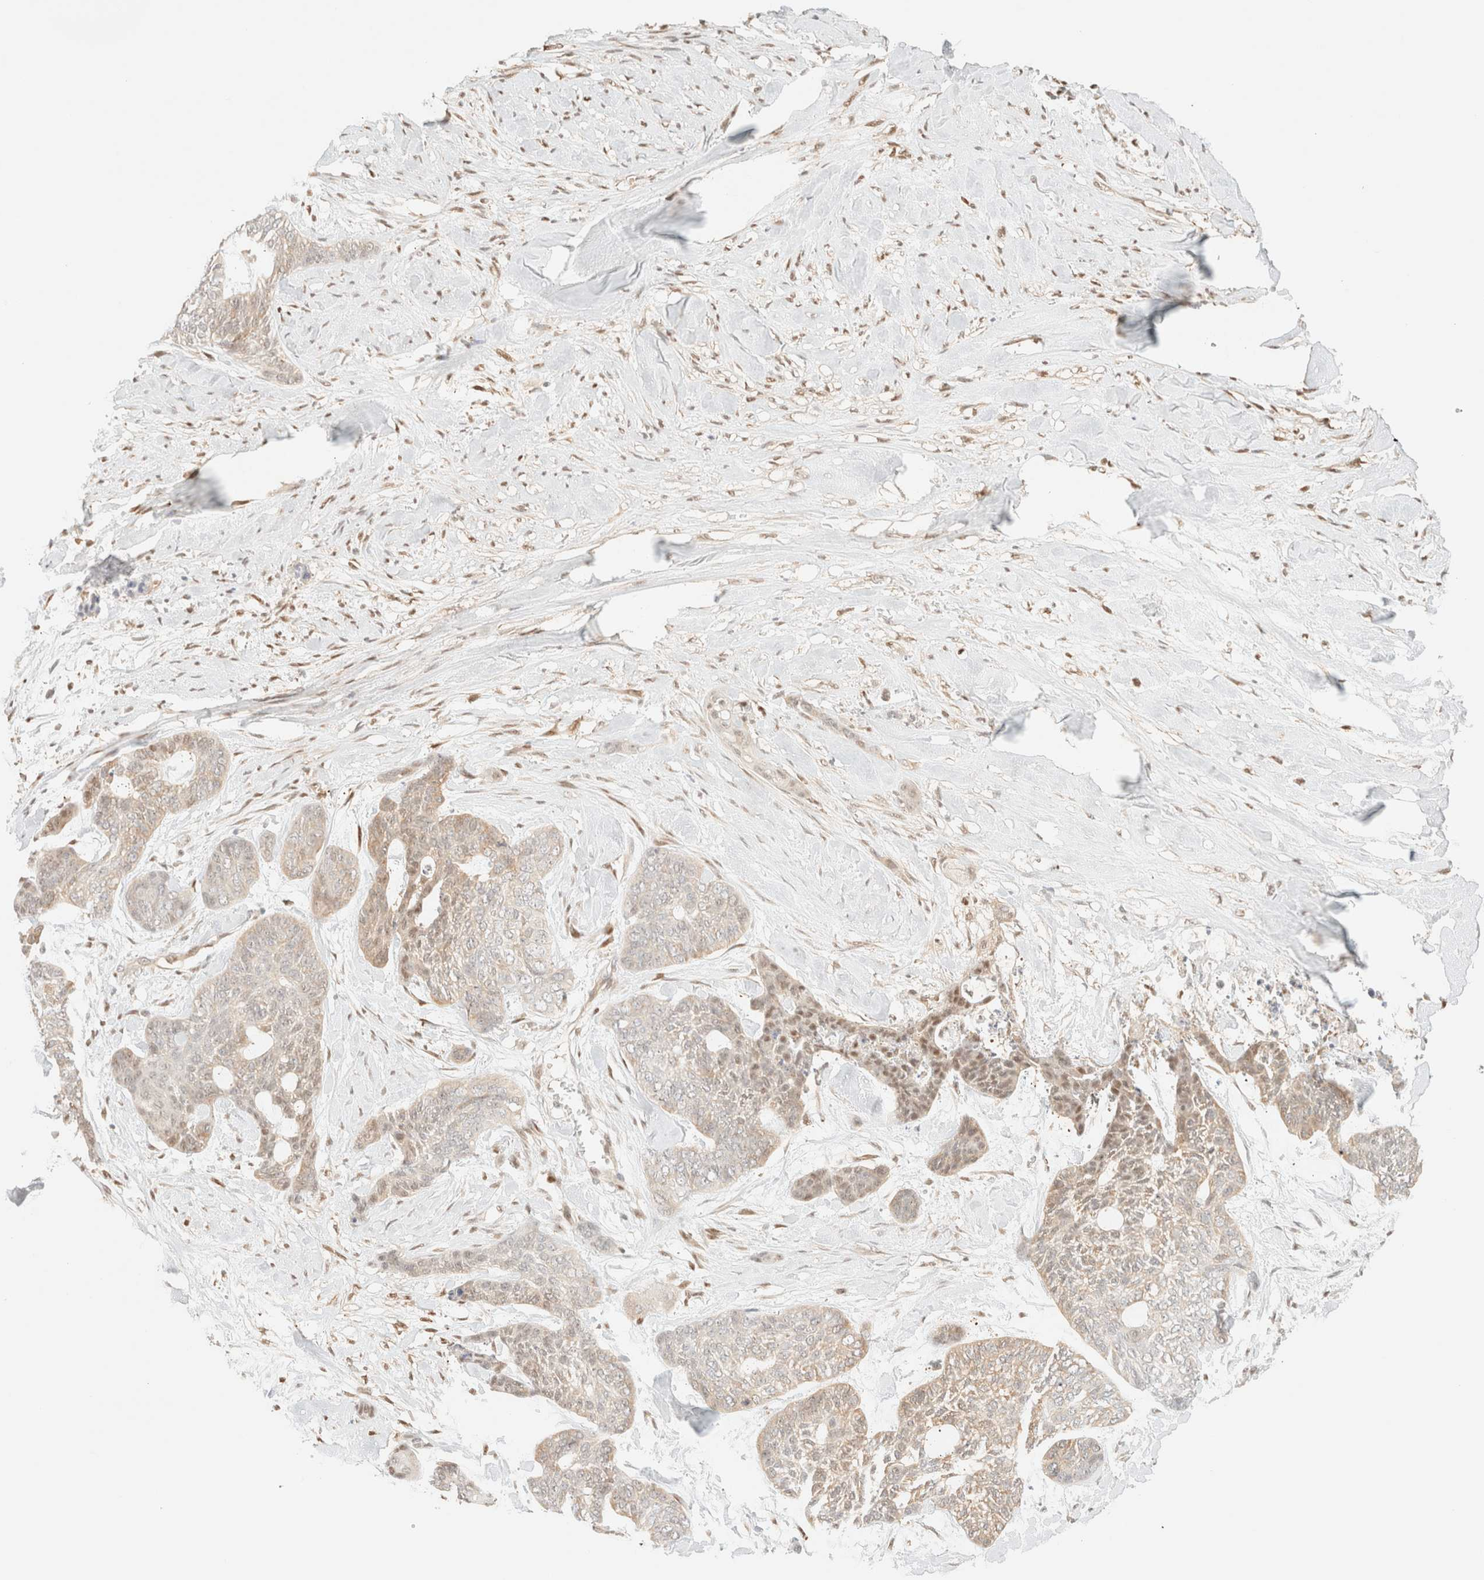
{"staining": {"intensity": "weak", "quantity": "25%-75%", "location": "cytoplasmic/membranous,nuclear"}, "tissue": "skin cancer", "cell_type": "Tumor cells", "image_type": "cancer", "snomed": [{"axis": "morphology", "description": "Basal cell carcinoma"}, {"axis": "topography", "description": "Skin"}], "caption": "Immunohistochemical staining of human skin cancer displays weak cytoplasmic/membranous and nuclear protein expression in about 25%-75% of tumor cells.", "gene": "TSR1", "patient": {"sex": "female", "age": 64}}